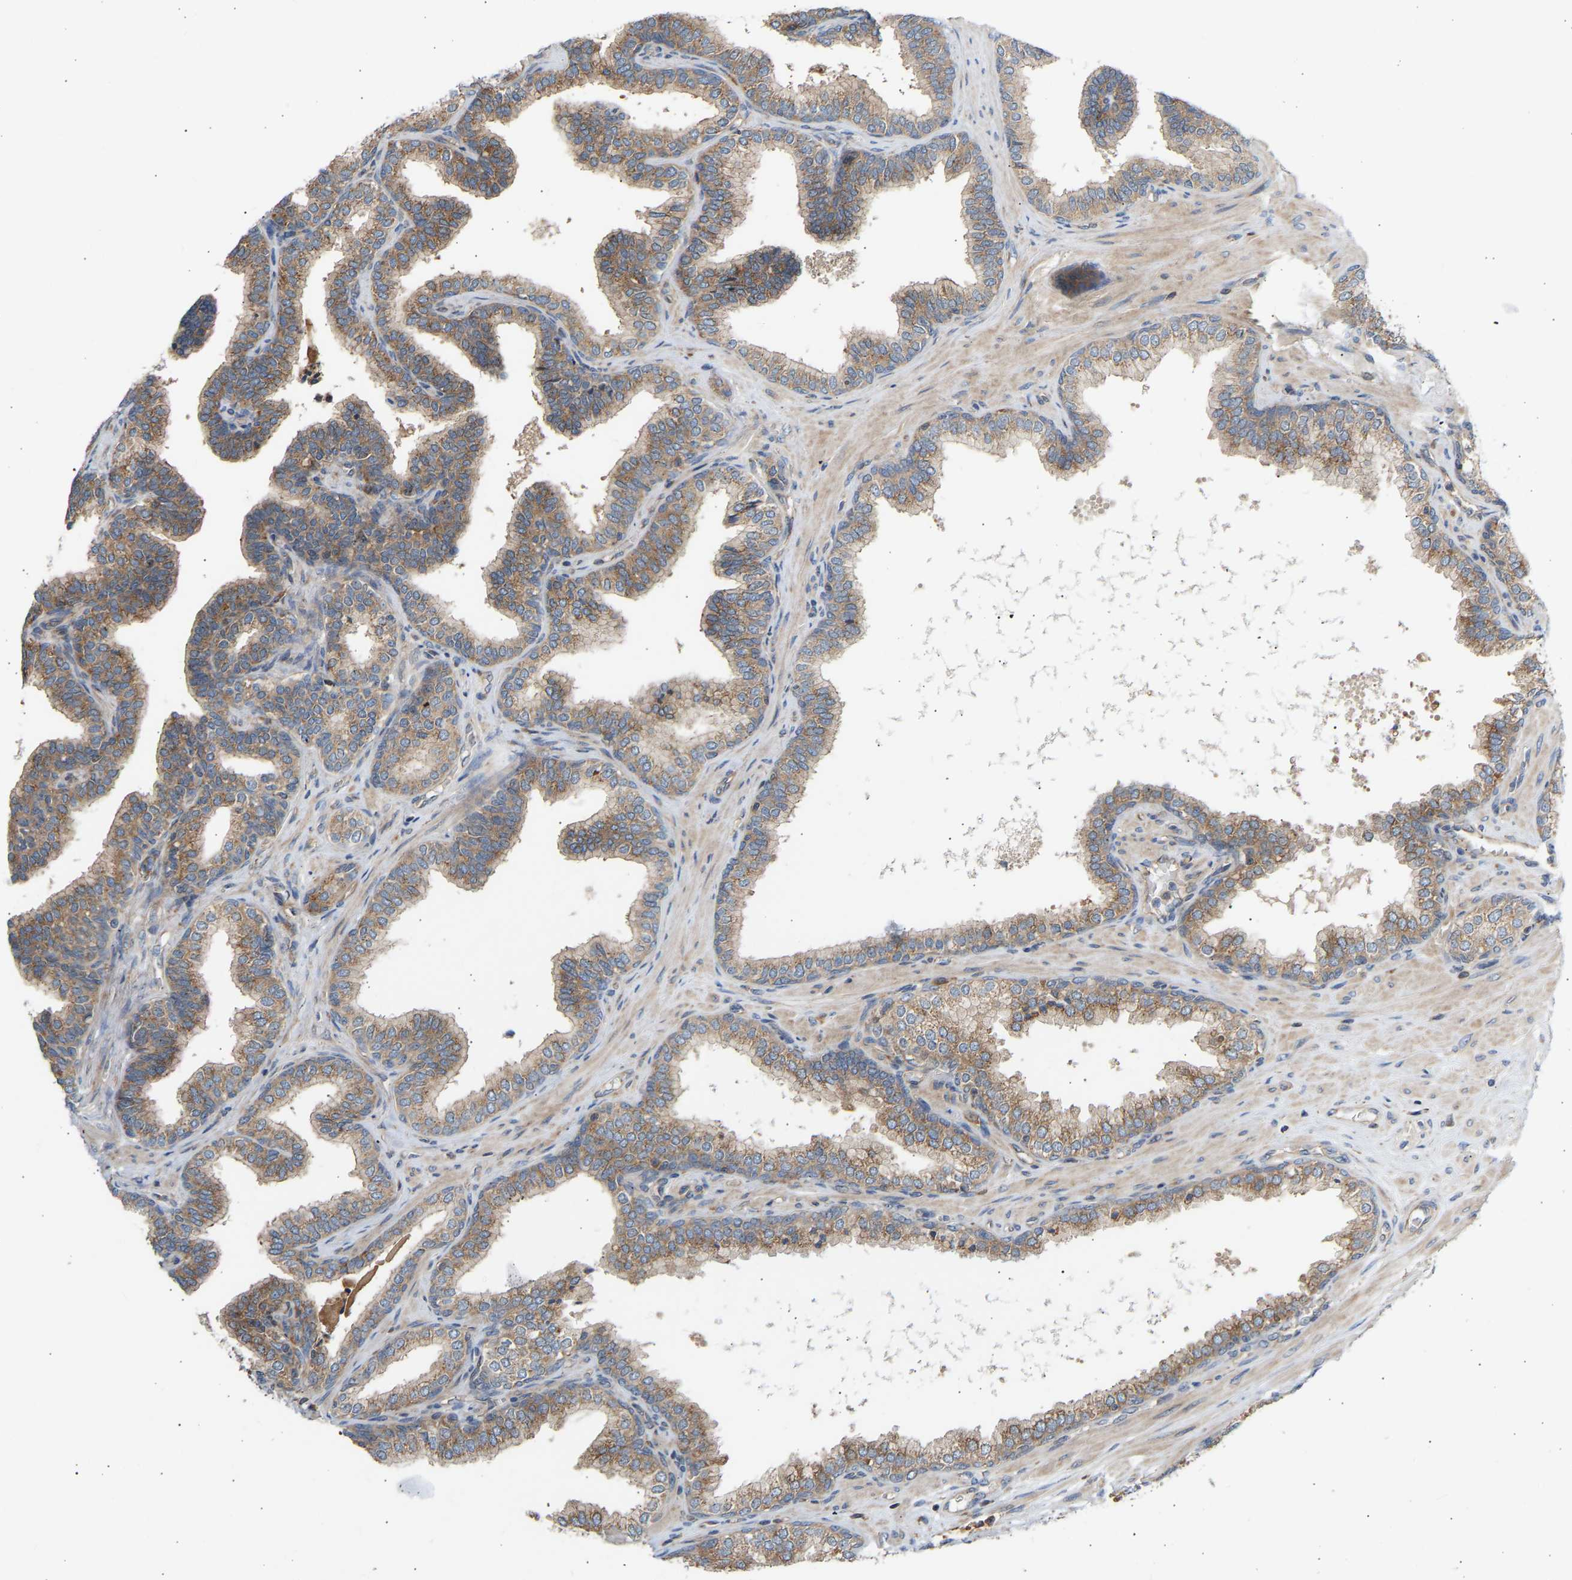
{"staining": {"intensity": "moderate", "quantity": ">75%", "location": "cytoplasmic/membranous"}, "tissue": "prostate cancer", "cell_type": "Tumor cells", "image_type": "cancer", "snomed": [{"axis": "morphology", "description": "Adenocarcinoma, High grade"}, {"axis": "topography", "description": "Prostate"}], "caption": "About >75% of tumor cells in high-grade adenocarcinoma (prostate) reveal moderate cytoplasmic/membranous protein staining as visualized by brown immunohistochemical staining.", "gene": "GCN1", "patient": {"sex": "male", "age": 52}}